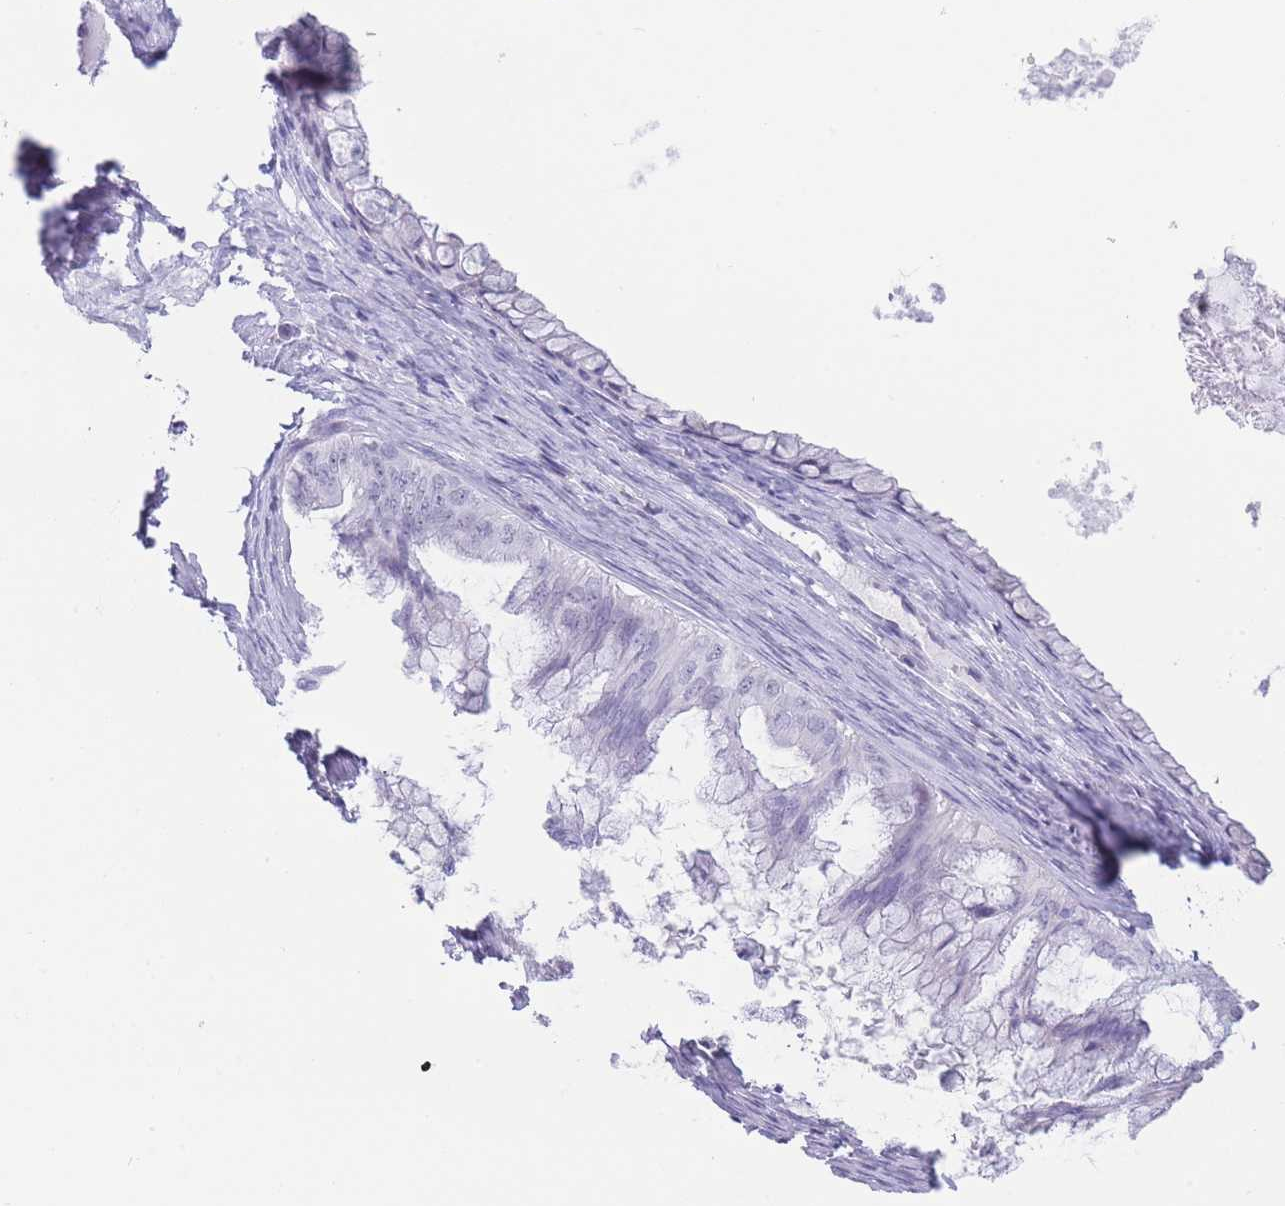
{"staining": {"intensity": "negative", "quantity": "none", "location": "none"}, "tissue": "ovarian cancer", "cell_type": "Tumor cells", "image_type": "cancer", "snomed": [{"axis": "morphology", "description": "Cystadenocarcinoma, mucinous, NOS"}, {"axis": "topography", "description": "Ovary"}], "caption": "Micrograph shows no protein expression in tumor cells of ovarian cancer (mucinous cystadenocarcinoma) tissue. (DAB (3,3'-diaminobenzidine) immunohistochemistry (IHC) with hematoxylin counter stain).", "gene": "ASAP3", "patient": {"sex": "female", "age": 35}}